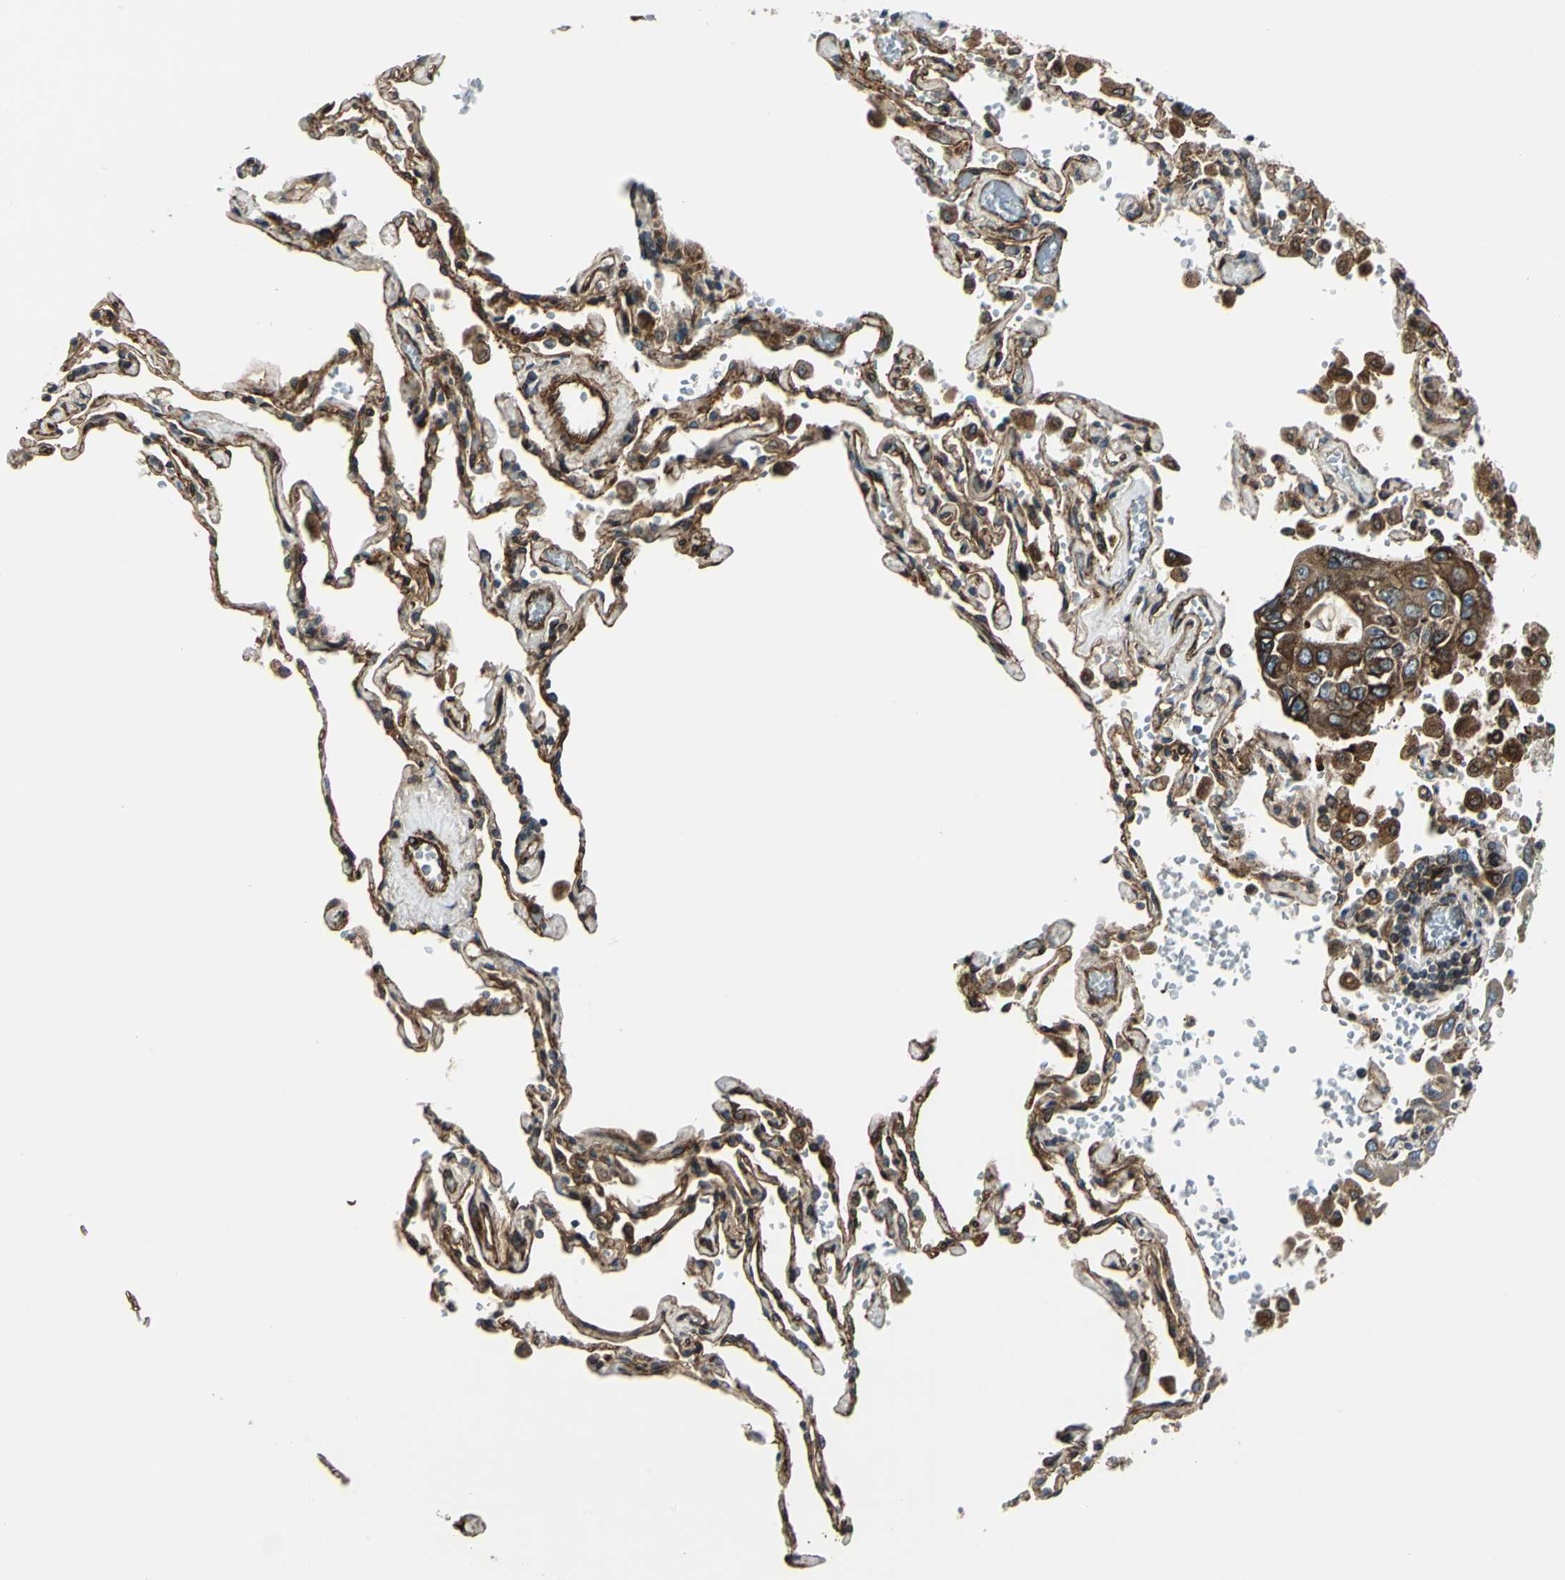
{"staining": {"intensity": "strong", "quantity": ">75%", "location": "cytoplasmic/membranous"}, "tissue": "lung cancer", "cell_type": "Tumor cells", "image_type": "cancer", "snomed": [{"axis": "morphology", "description": "Adenocarcinoma, NOS"}, {"axis": "topography", "description": "Lung"}], "caption": "Lung adenocarcinoma stained with DAB immunohistochemistry demonstrates high levels of strong cytoplasmic/membranous positivity in approximately >75% of tumor cells. (DAB = brown stain, brightfield microscopy at high magnification).", "gene": "HTATIP2", "patient": {"sex": "male", "age": 64}}